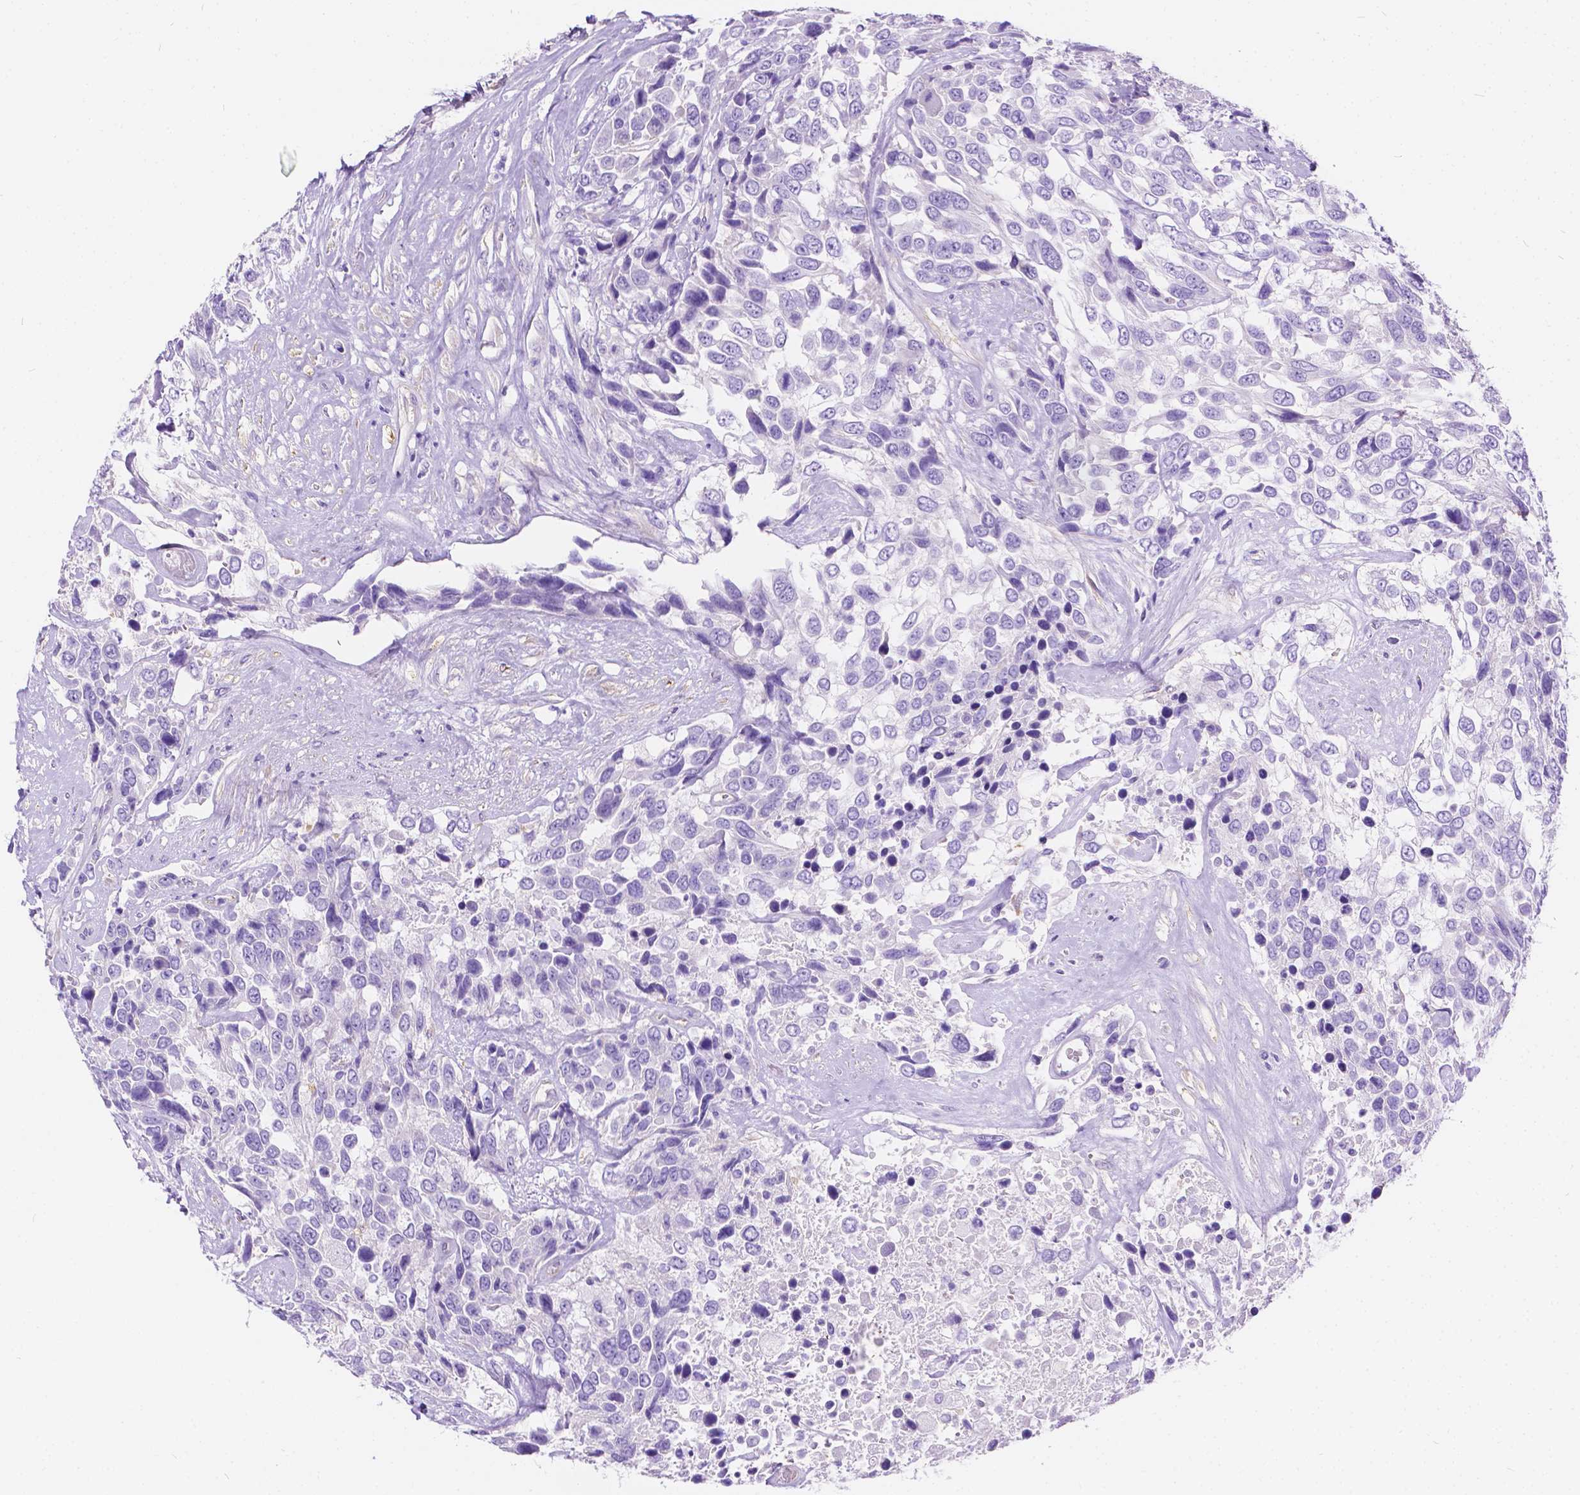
{"staining": {"intensity": "negative", "quantity": "none", "location": "none"}, "tissue": "urothelial cancer", "cell_type": "Tumor cells", "image_type": "cancer", "snomed": [{"axis": "morphology", "description": "Urothelial carcinoma, High grade"}, {"axis": "topography", "description": "Urinary bladder"}], "caption": "Immunohistochemistry of high-grade urothelial carcinoma reveals no expression in tumor cells.", "gene": "CHRM1", "patient": {"sex": "female", "age": 70}}